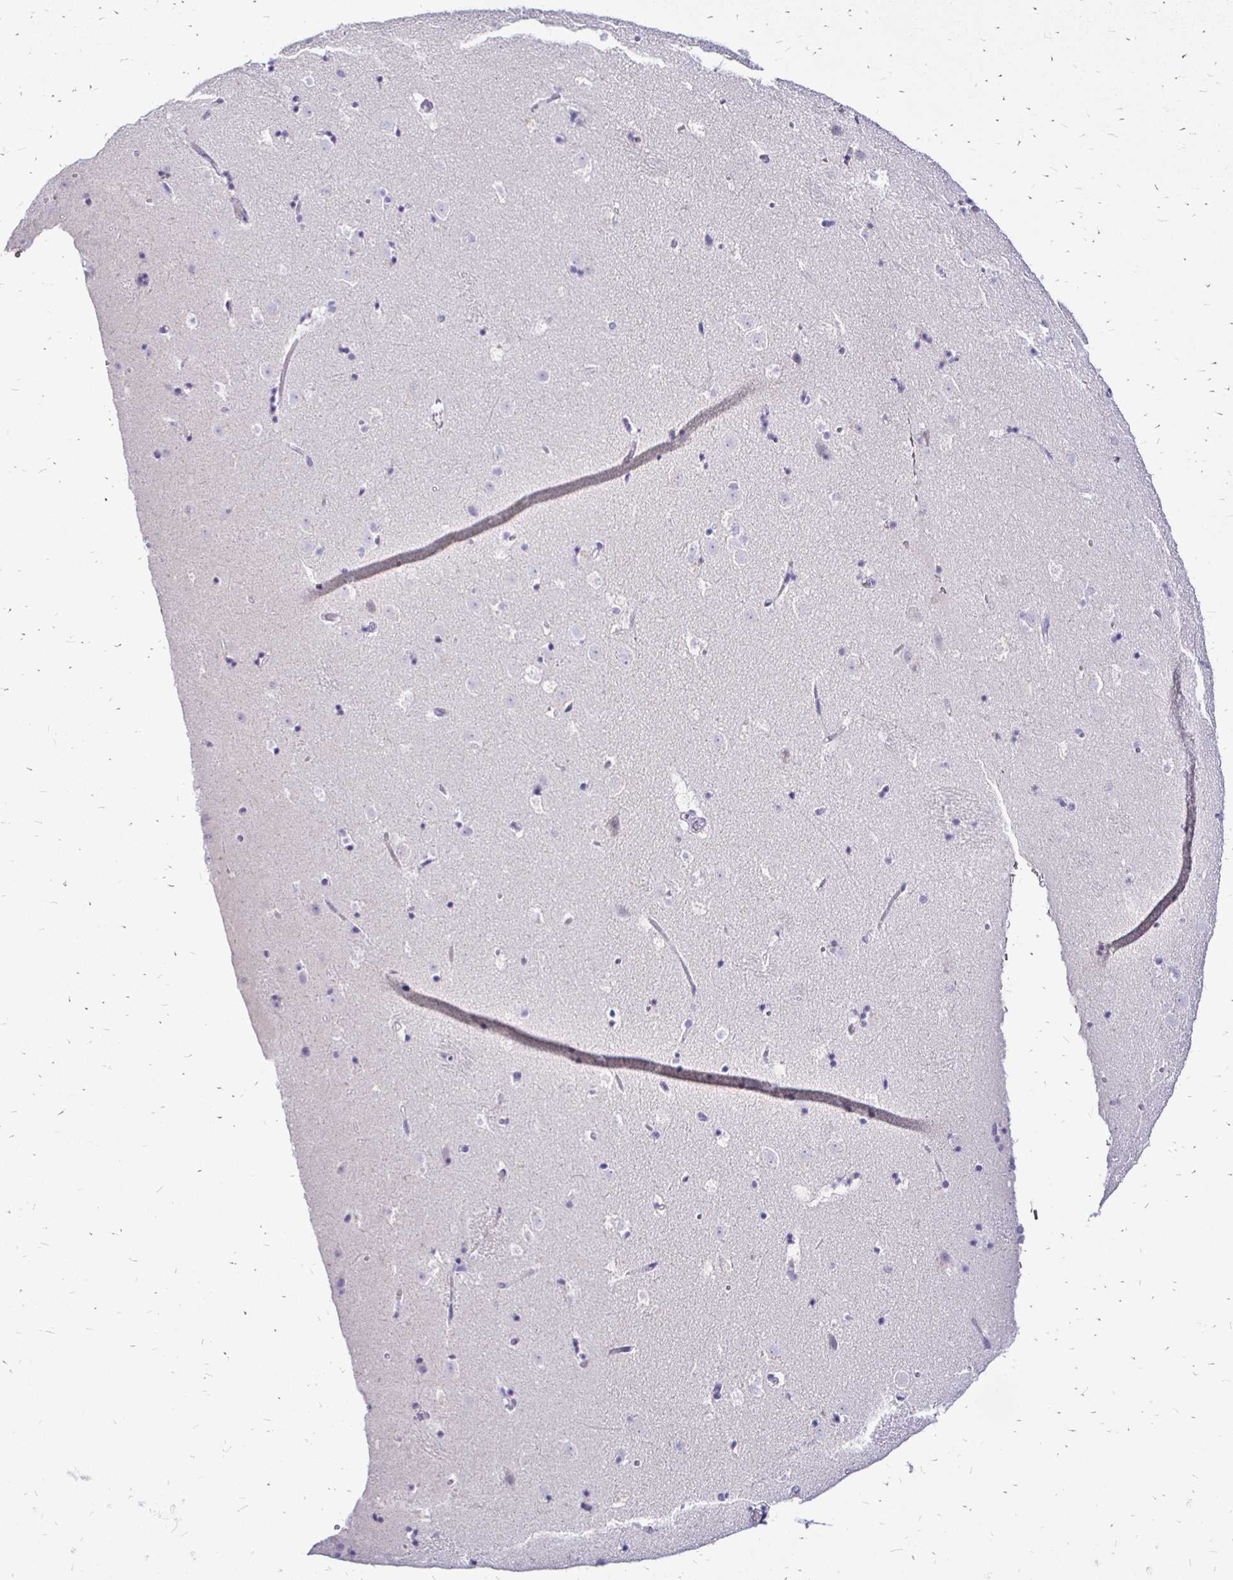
{"staining": {"intensity": "negative", "quantity": "none", "location": "none"}, "tissue": "caudate", "cell_type": "Glial cells", "image_type": "normal", "snomed": [{"axis": "morphology", "description": "Normal tissue, NOS"}, {"axis": "topography", "description": "Lateral ventricle wall"}], "caption": "Photomicrograph shows no significant protein positivity in glial cells of normal caudate.", "gene": "IRGC", "patient": {"sex": "male", "age": 37}}